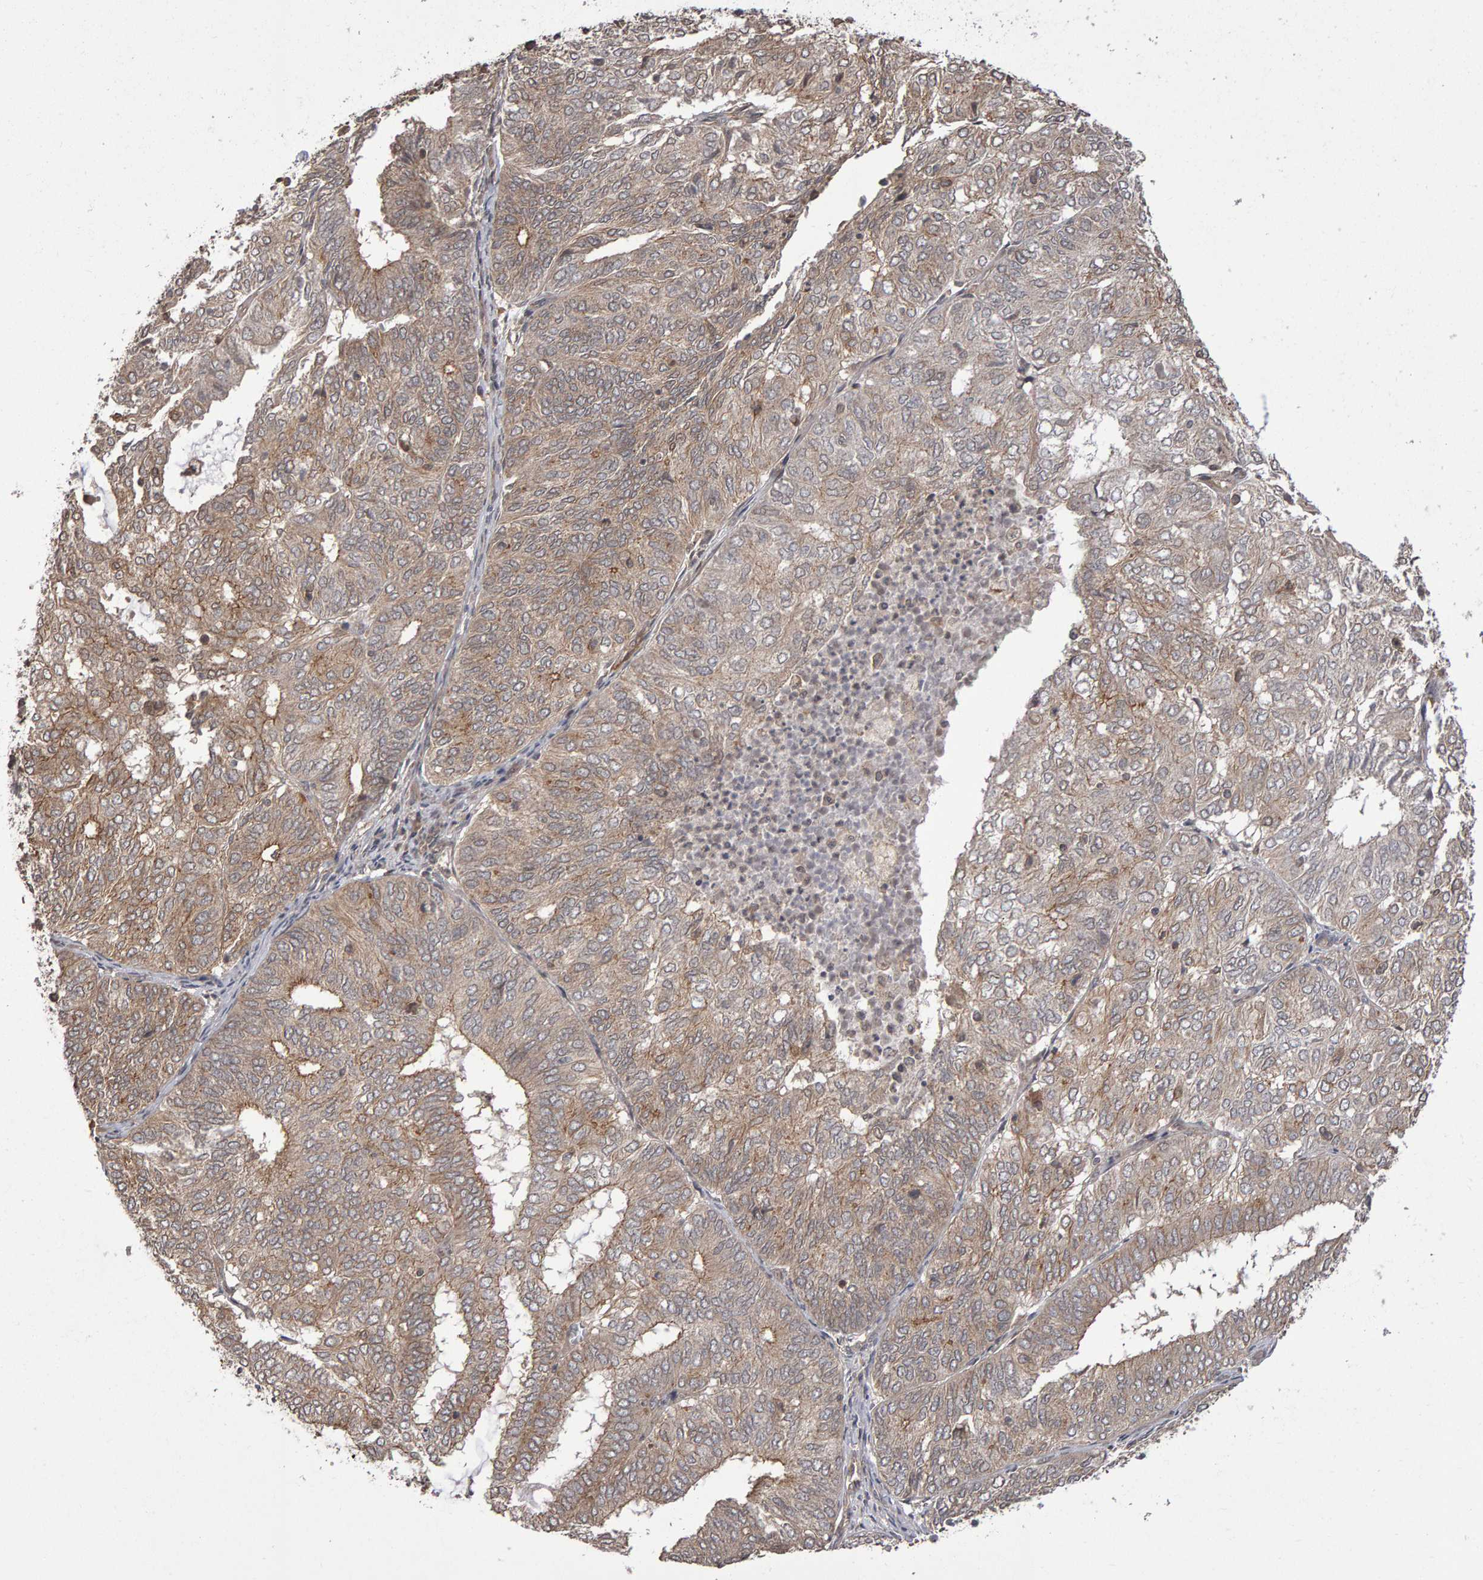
{"staining": {"intensity": "weak", "quantity": ">75%", "location": "cytoplasmic/membranous"}, "tissue": "endometrial cancer", "cell_type": "Tumor cells", "image_type": "cancer", "snomed": [{"axis": "morphology", "description": "Adenocarcinoma, NOS"}, {"axis": "topography", "description": "Uterus"}], "caption": "Immunohistochemistry (IHC) of human adenocarcinoma (endometrial) demonstrates low levels of weak cytoplasmic/membranous expression in approximately >75% of tumor cells.", "gene": "SCRIB", "patient": {"sex": "female", "age": 60}}